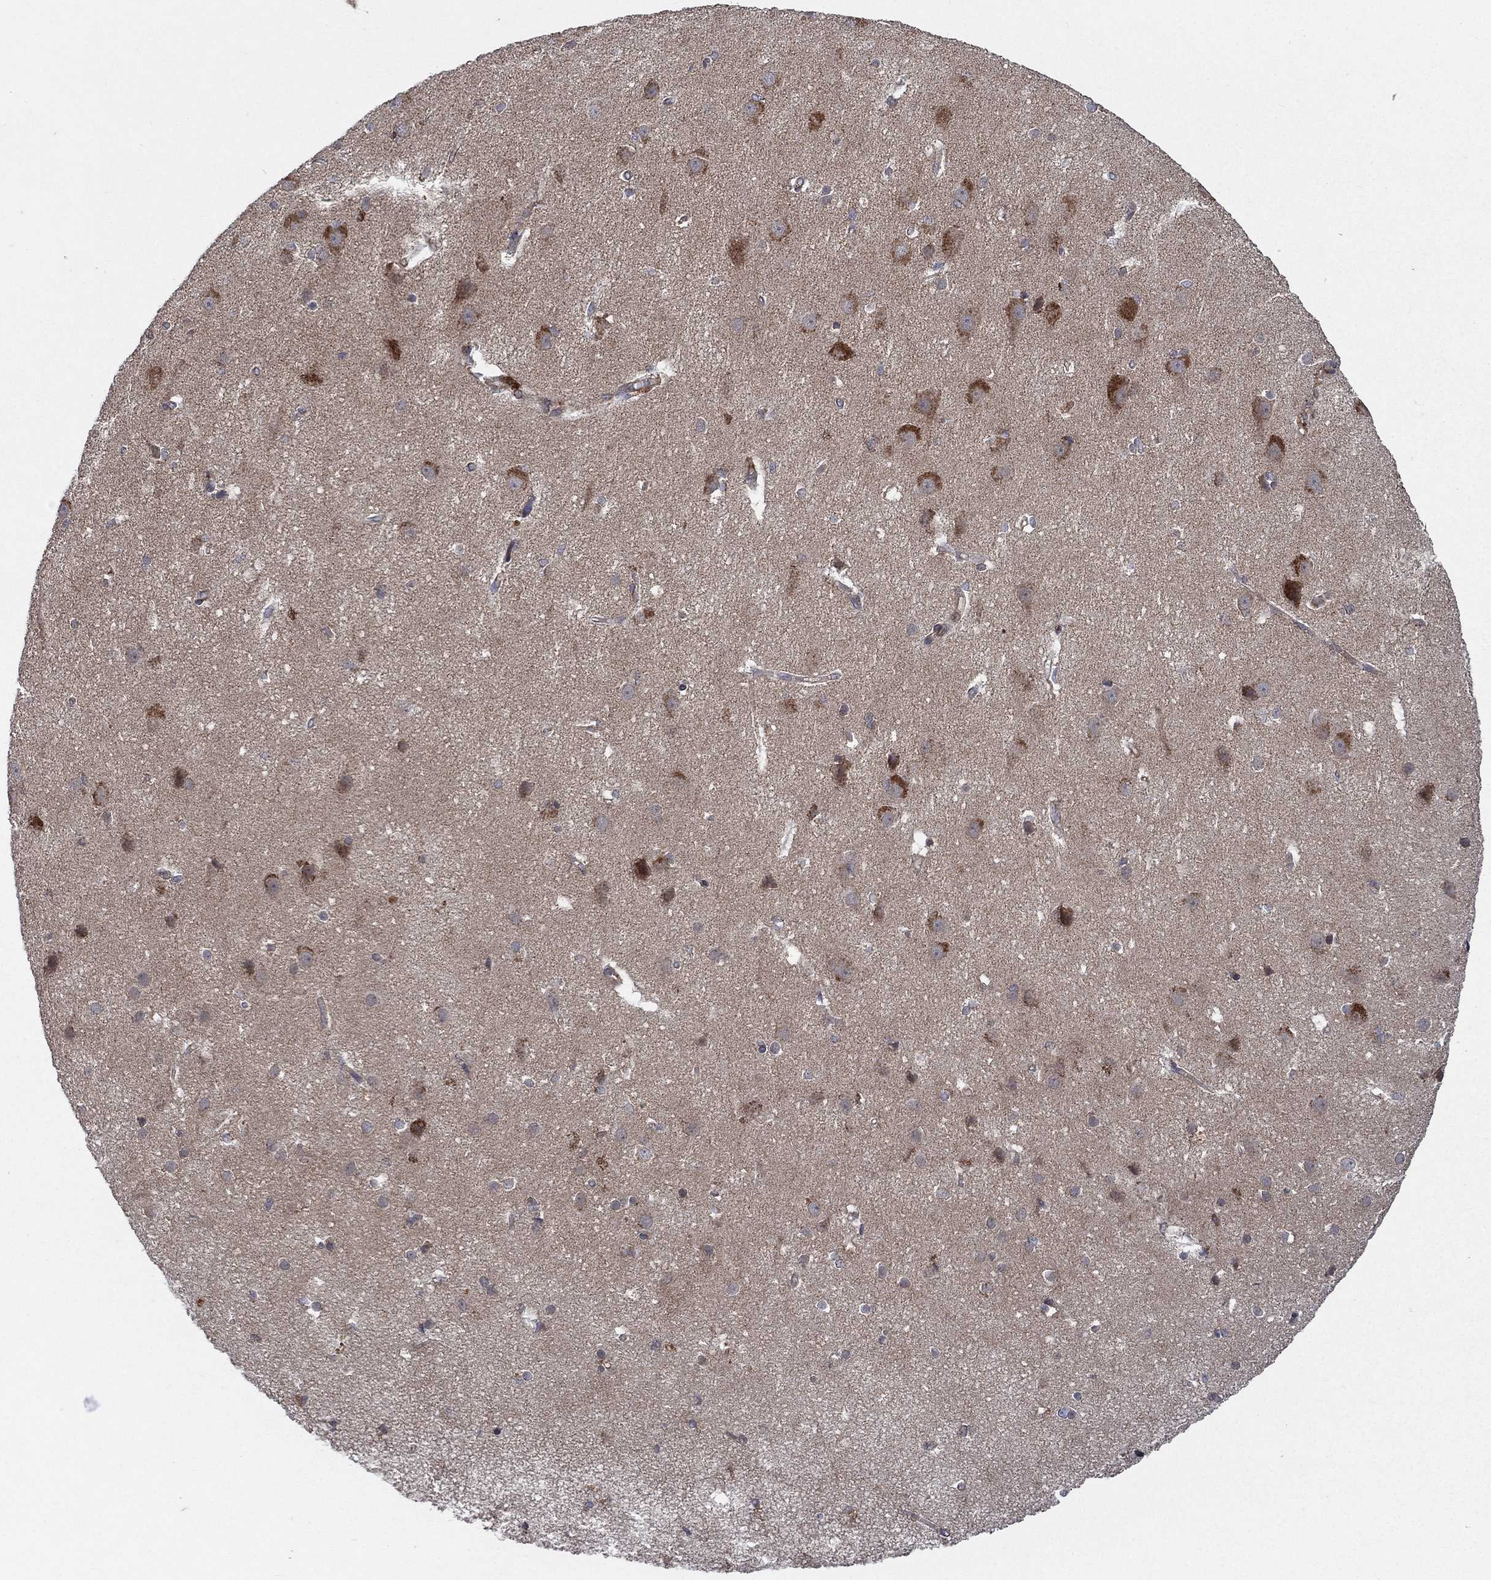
{"staining": {"intensity": "negative", "quantity": "none", "location": "none"}, "tissue": "cerebral cortex", "cell_type": "Endothelial cells", "image_type": "normal", "snomed": [{"axis": "morphology", "description": "Normal tissue, NOS"}, {"axis": "topography", "description": "Cerebral cortex"}], "caption": "Cerebral cortex stained for a protein using immunohistochemistry (IHC) shows no positivity endothelial cells.", "gene": "NDUFC1", "patient": {"sex": "male", "age": 37}}